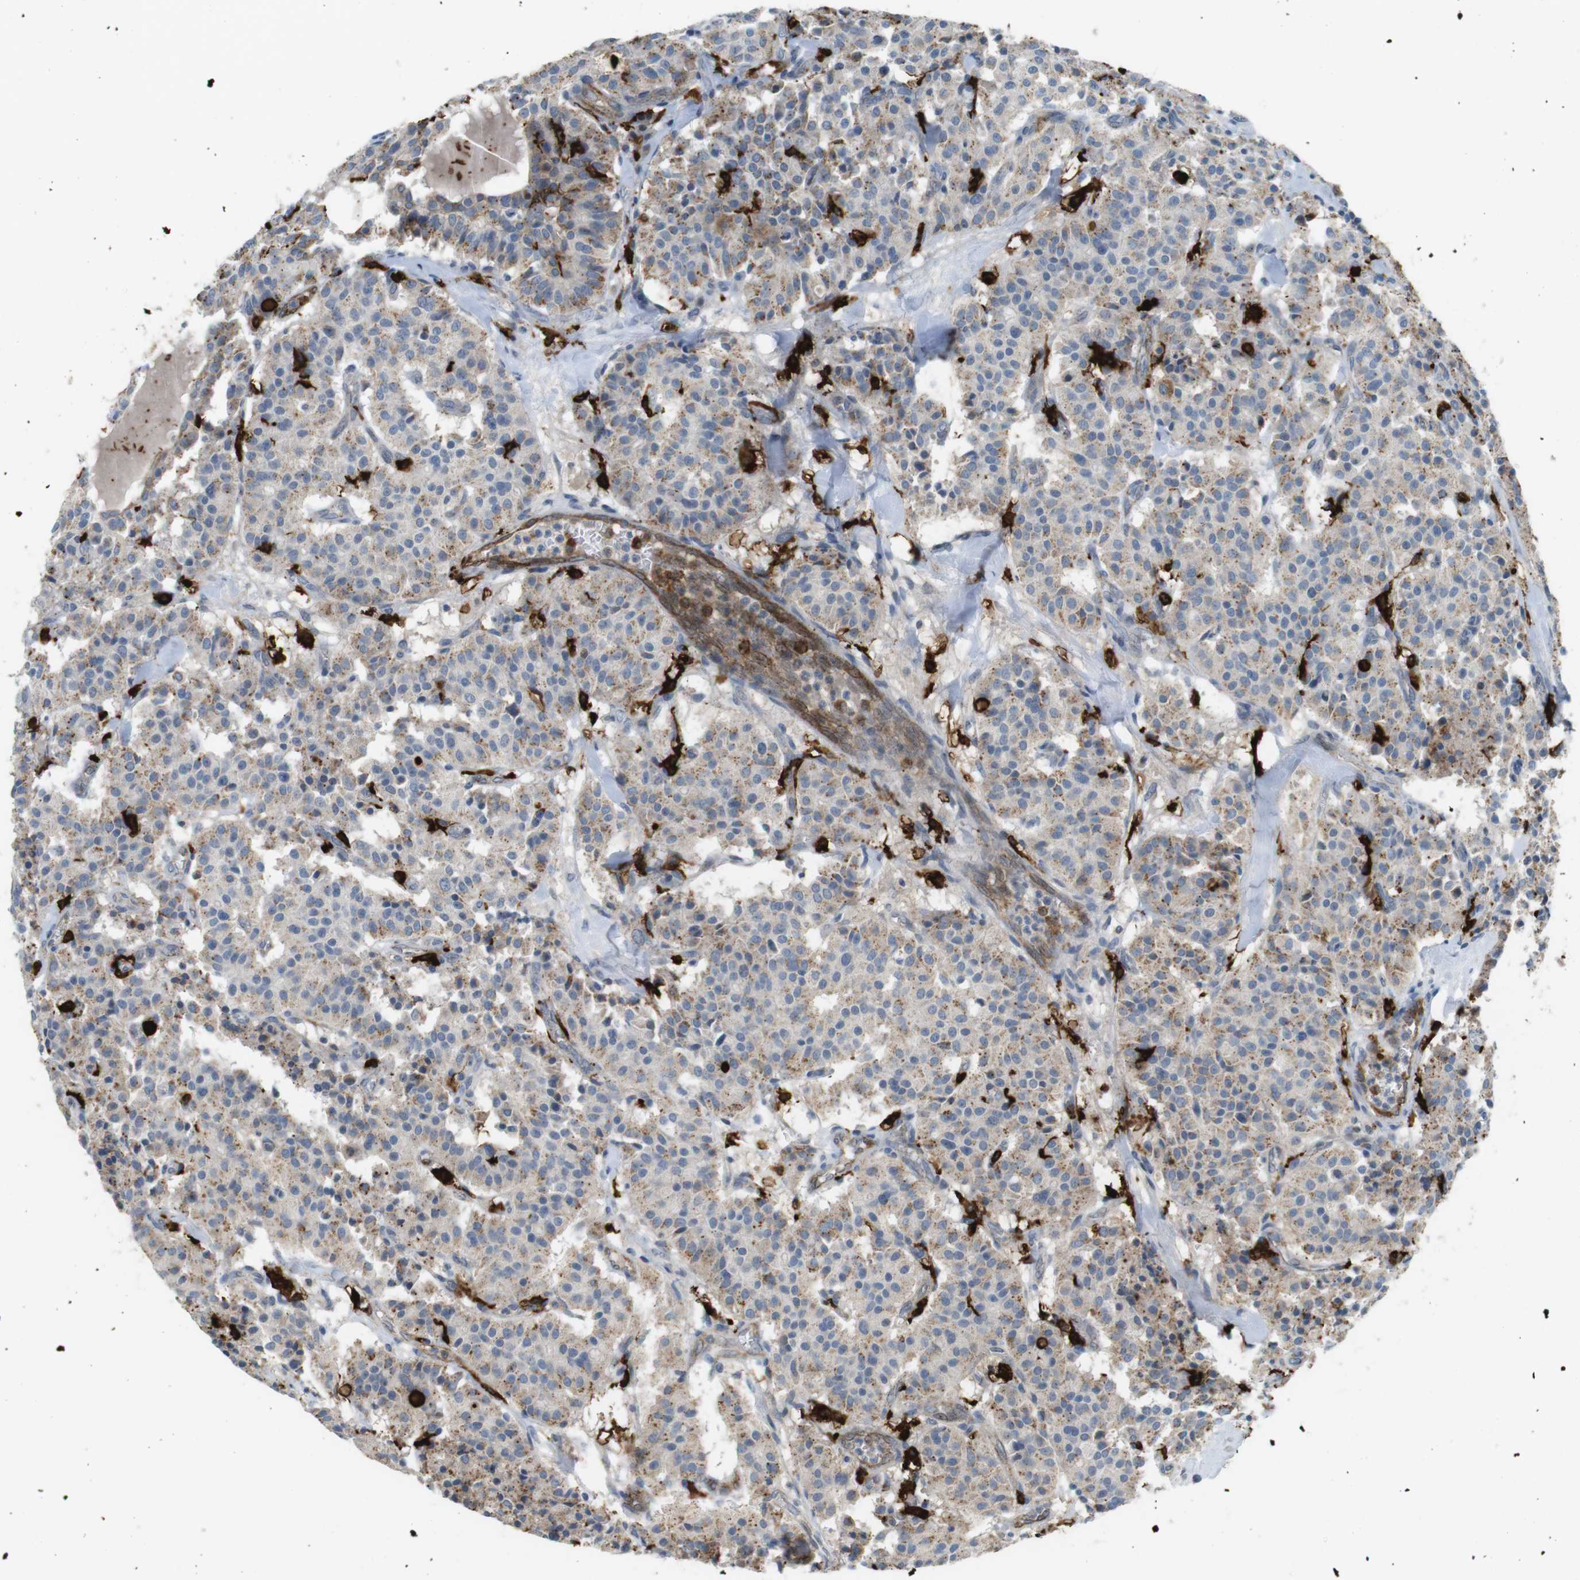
{"staining": {"intensity": "weak", "quantity": ">75%", "location": "cytoplasmic/membranous"}, "tissue": "carcinoid", "cell_type": "Tumor cells", "image_type": "cancer", "snomed": [{"axis": "morphology", "description": "Carcinoid, malignant, NOS"}, {"axis": "topography", "description": "Lung"}], "caption": "A low amount of weak cytoplasmic/membranous positivity is seen in about >75% of tumor cells in carcinoid tissue. (Brightfield microscopy of DAB IHC at high magnification).", "gene": "HLA-DRA", "patient": {"sex": "male", "age": 30}}